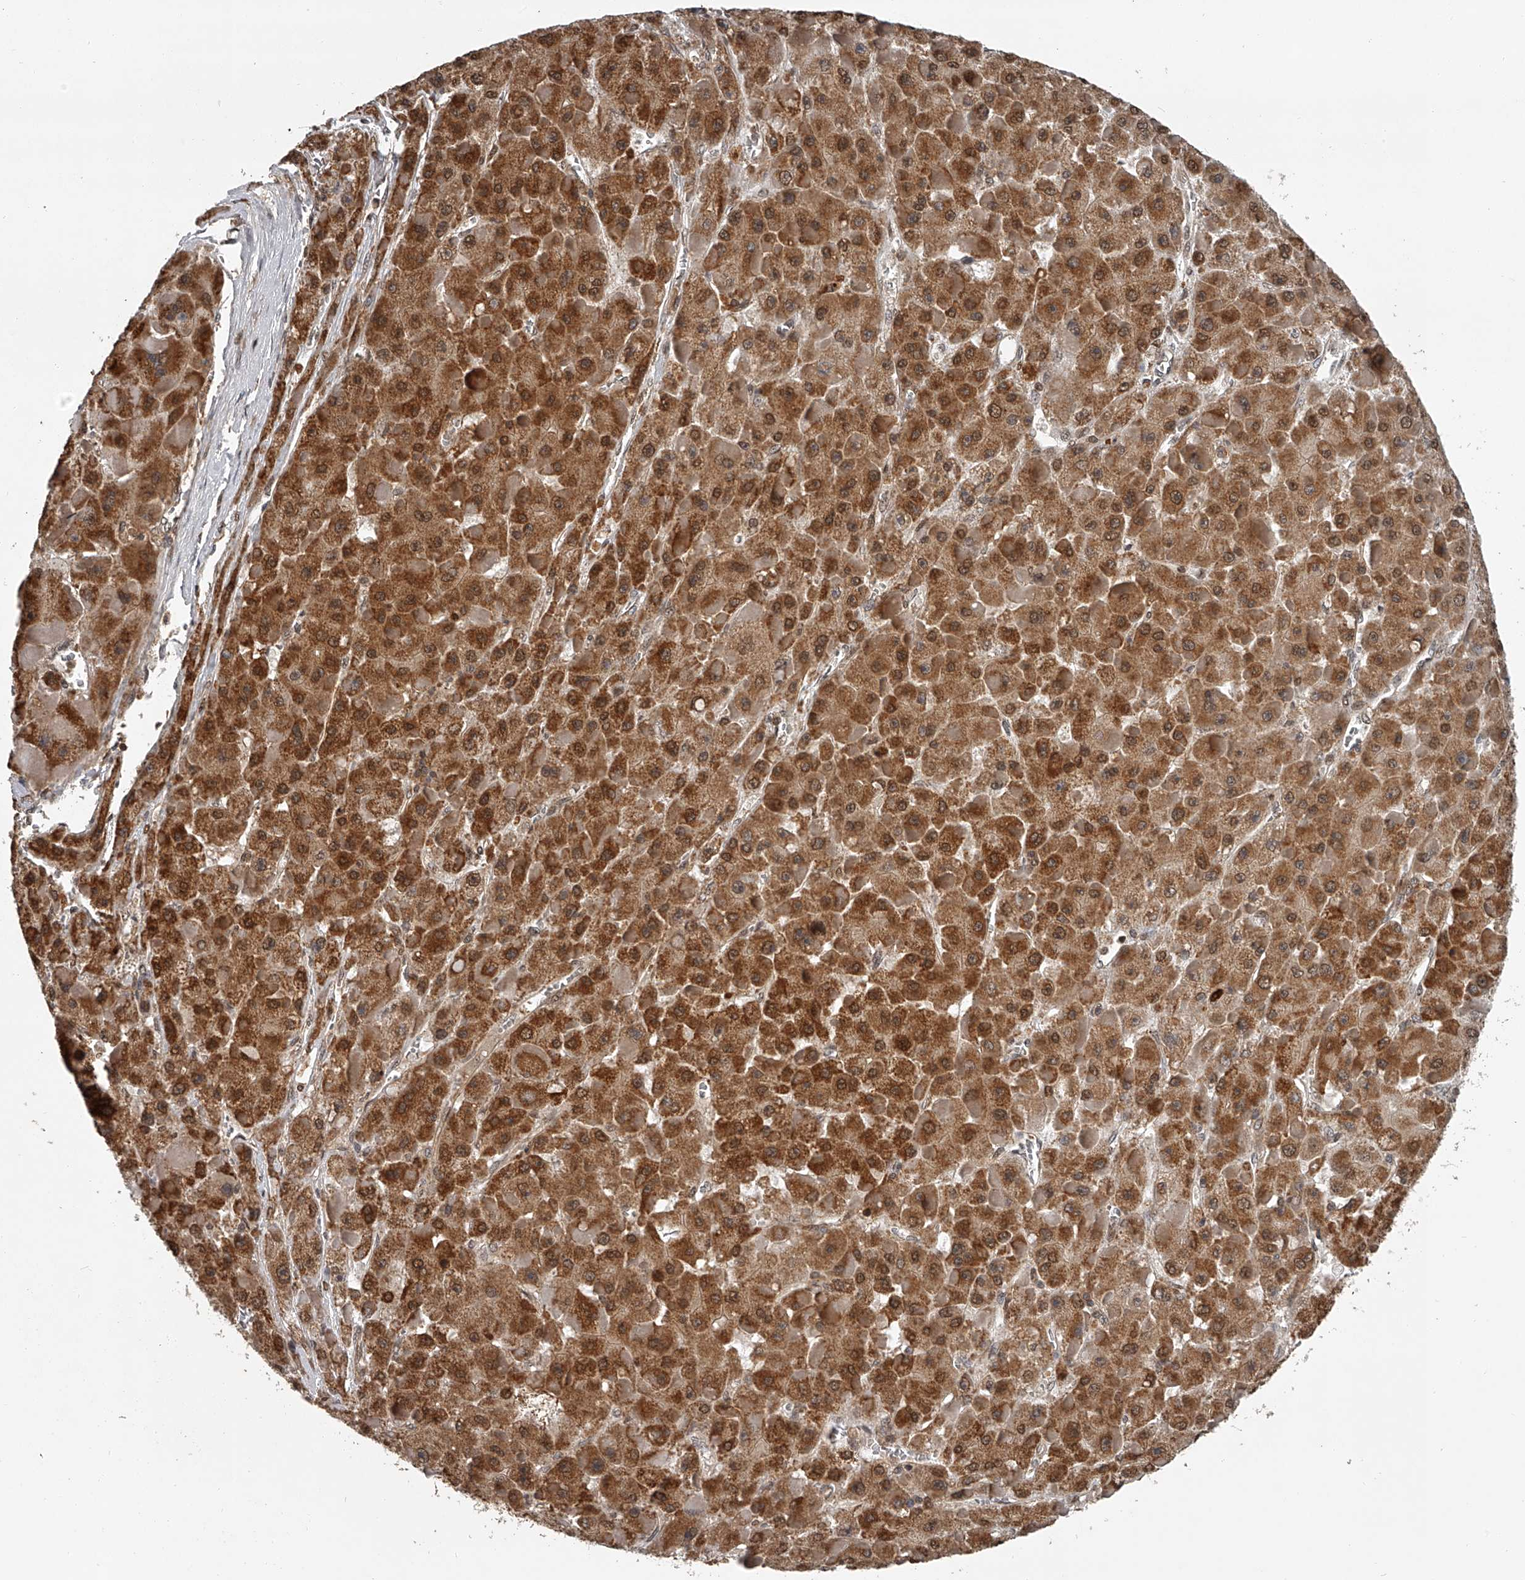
{"staining": {"intensity": "moderate", "quantity": ">75%", "location": "cytoplasmic/membranous,nuclear"}, "tissue": "liver cancer", "cell_type": "Tumor cells", "image_type": "cancer", "snomed": [{"axis": "morphology", "description": "Carcinoma, Hepatocellular, NOS"}, {"axis": "topography", "description": "Liver"}], "caption": "Protein expression analysis of human hepatocellular carcinoma (liver) reveals moderate cytoplasmic/membranous and nuclear expression in approximately >75% of tumor cells.", "gene": "PLEKHG1", "patient": {"sex": "female", "age": 73}}